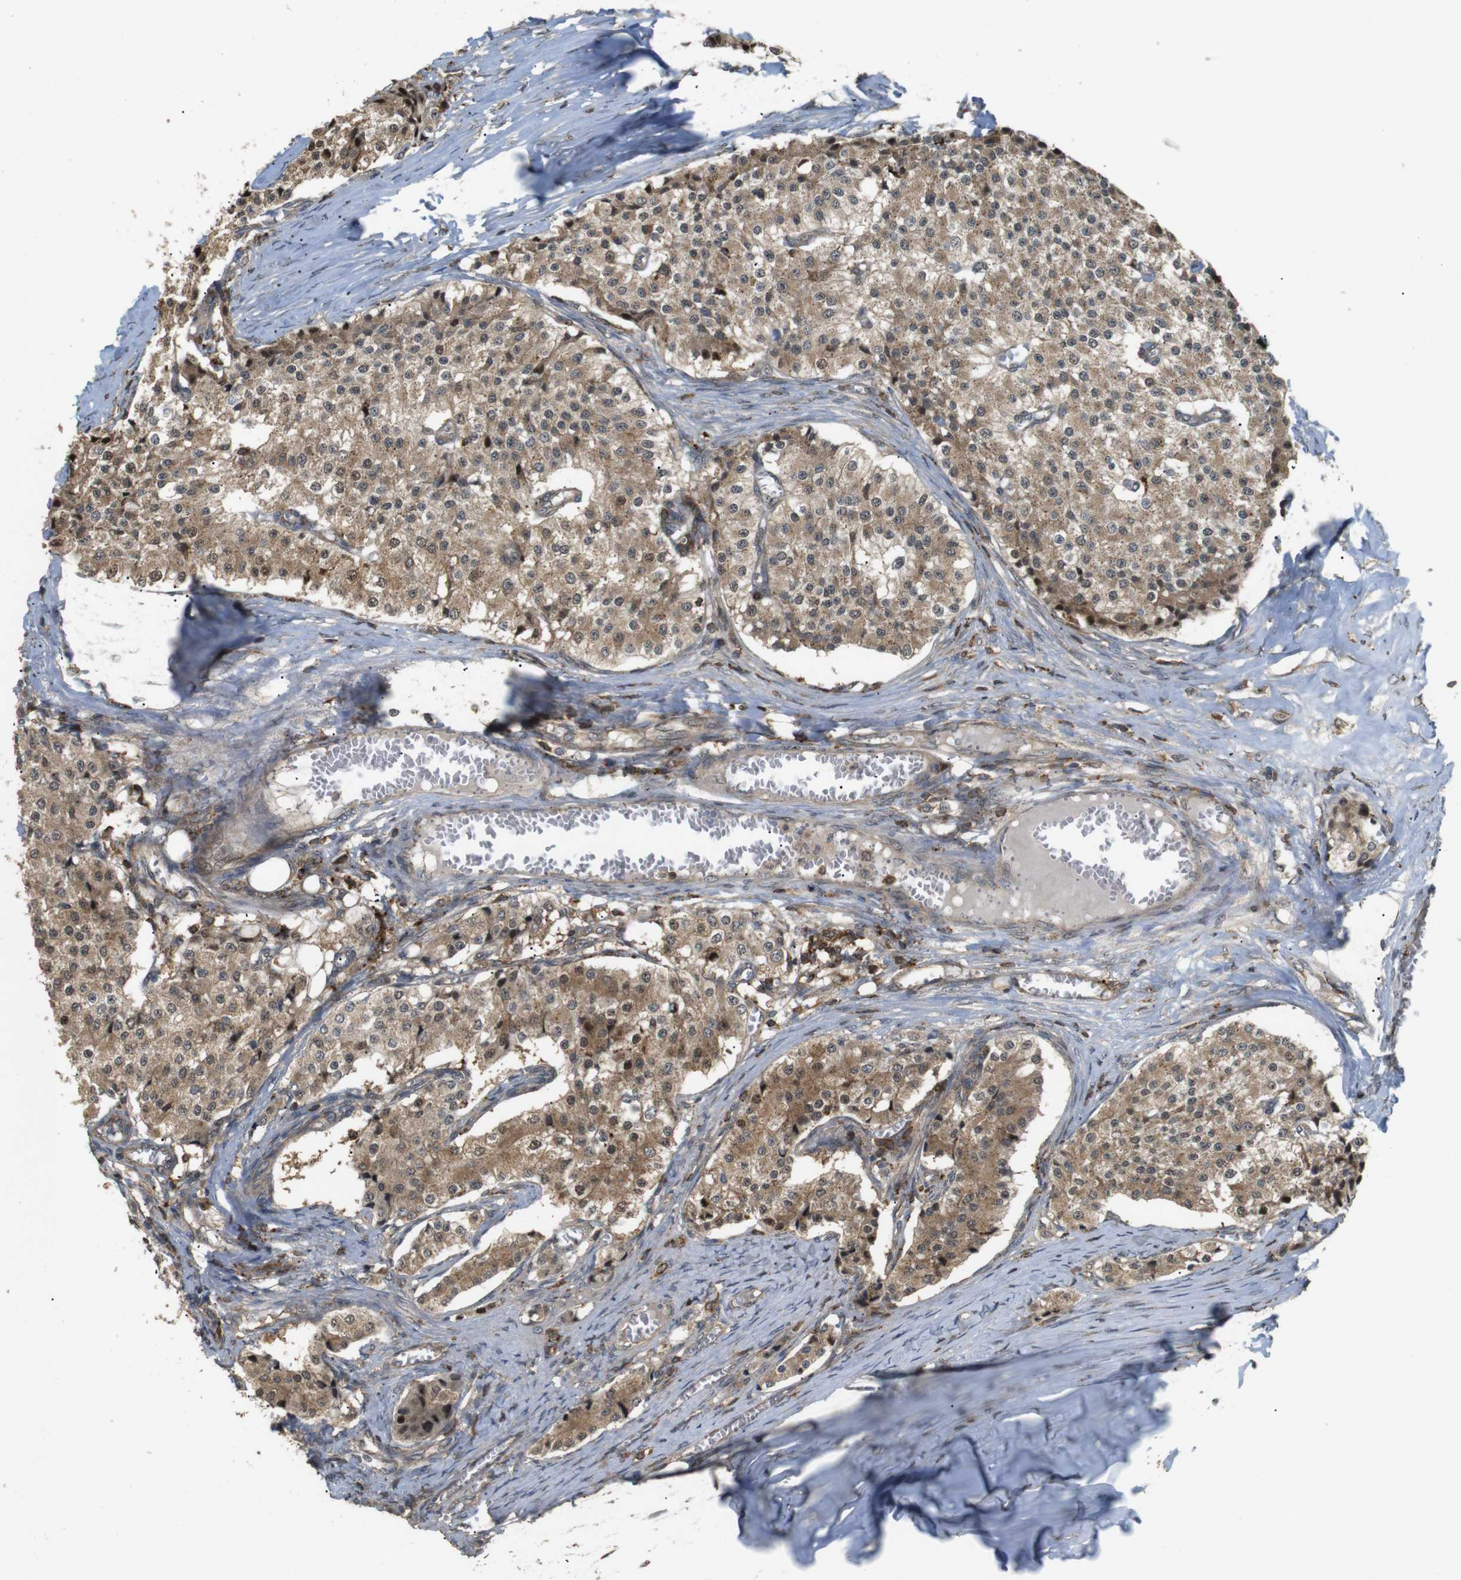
{"staining": {"intensity": "moderate", "quantity": ">75%", "location": "cytoplasmic/membranous,nuclear"}, "tissue": "carcinoid", "cell_type": "Tumor cells", "image_type": "cancer", "snomed": [{"axis": "morphology", "description": "Carcinoid, malignant, NOS"}, {"axis": "topography", "description": "Colon"}], "caption": "Protein staining of carcinoid tissue demonstrates moderate cytoplasmic/membranous and nuclear expression in about >75% of tumor cells.", "gene": "KSR1", "patient": {"sex": "female", "age": 52}}